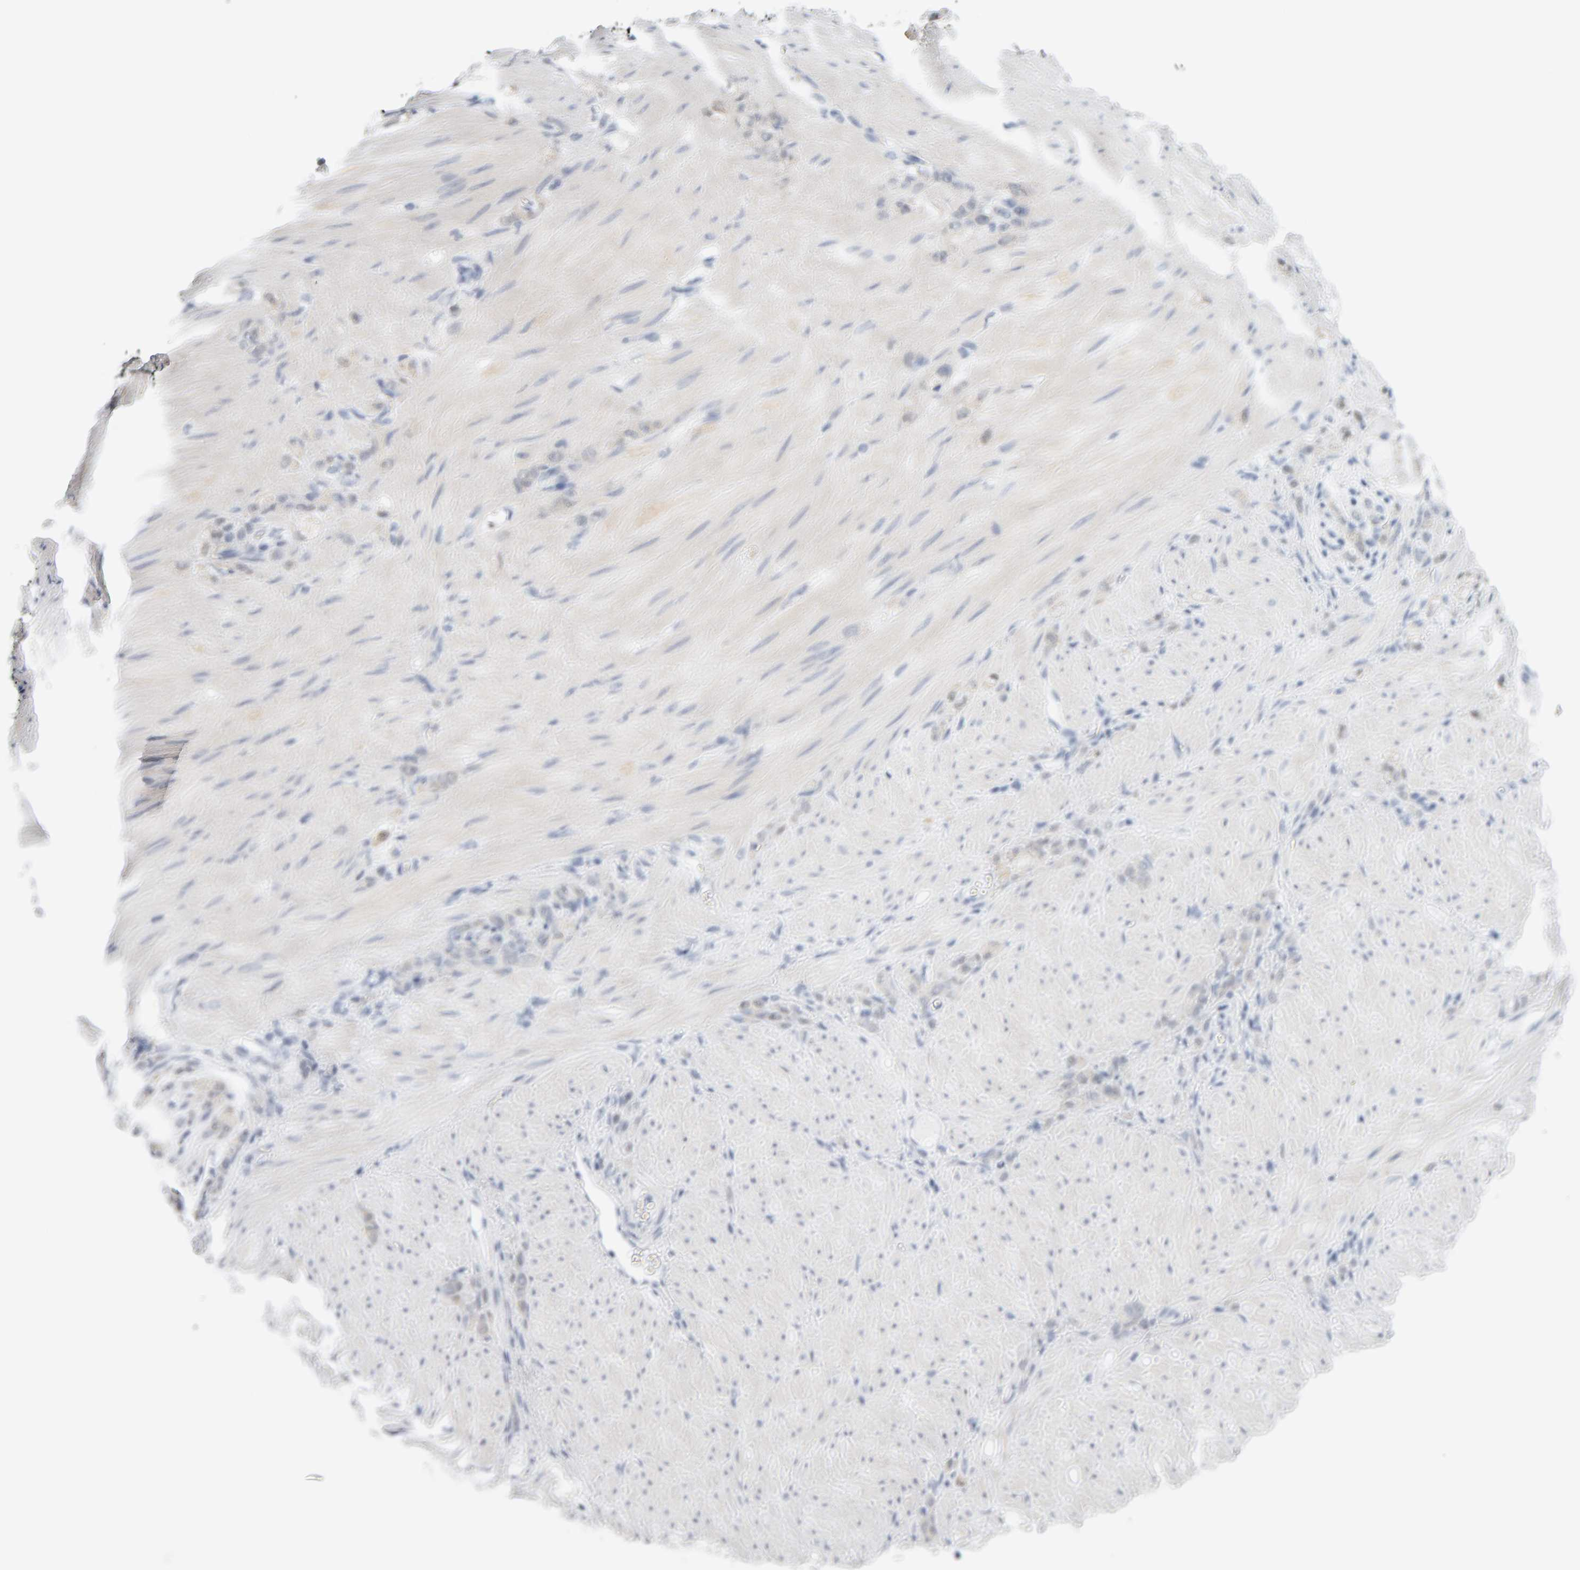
{"staining": {"intensity": "negative", "quantity": "none", "location": "none"}, "tissue": "stomach cancer", "cell_type": "Tumor cells", "image_type": "cancer", "snomed": [{"axis": "morphology", "description": "Normal tissue, NOS"}, {"axis": "morphology", "description": "Adenocarcinoma, NOS"}, {"axis": "topography", "description": "Stomach"}], "caption": "Stomach cancer was stained to show a protein in brown. There is no significant expression in tumor cells. The staining was performed using DAB (3,3'-diaminobenzidine) to visualize the protein expression in brown, while the nuclei were stained in blue with hematoxylin (Magnification: 20x).", "gene": "CTH", "patient": {"sex": "male", "age": 82}}